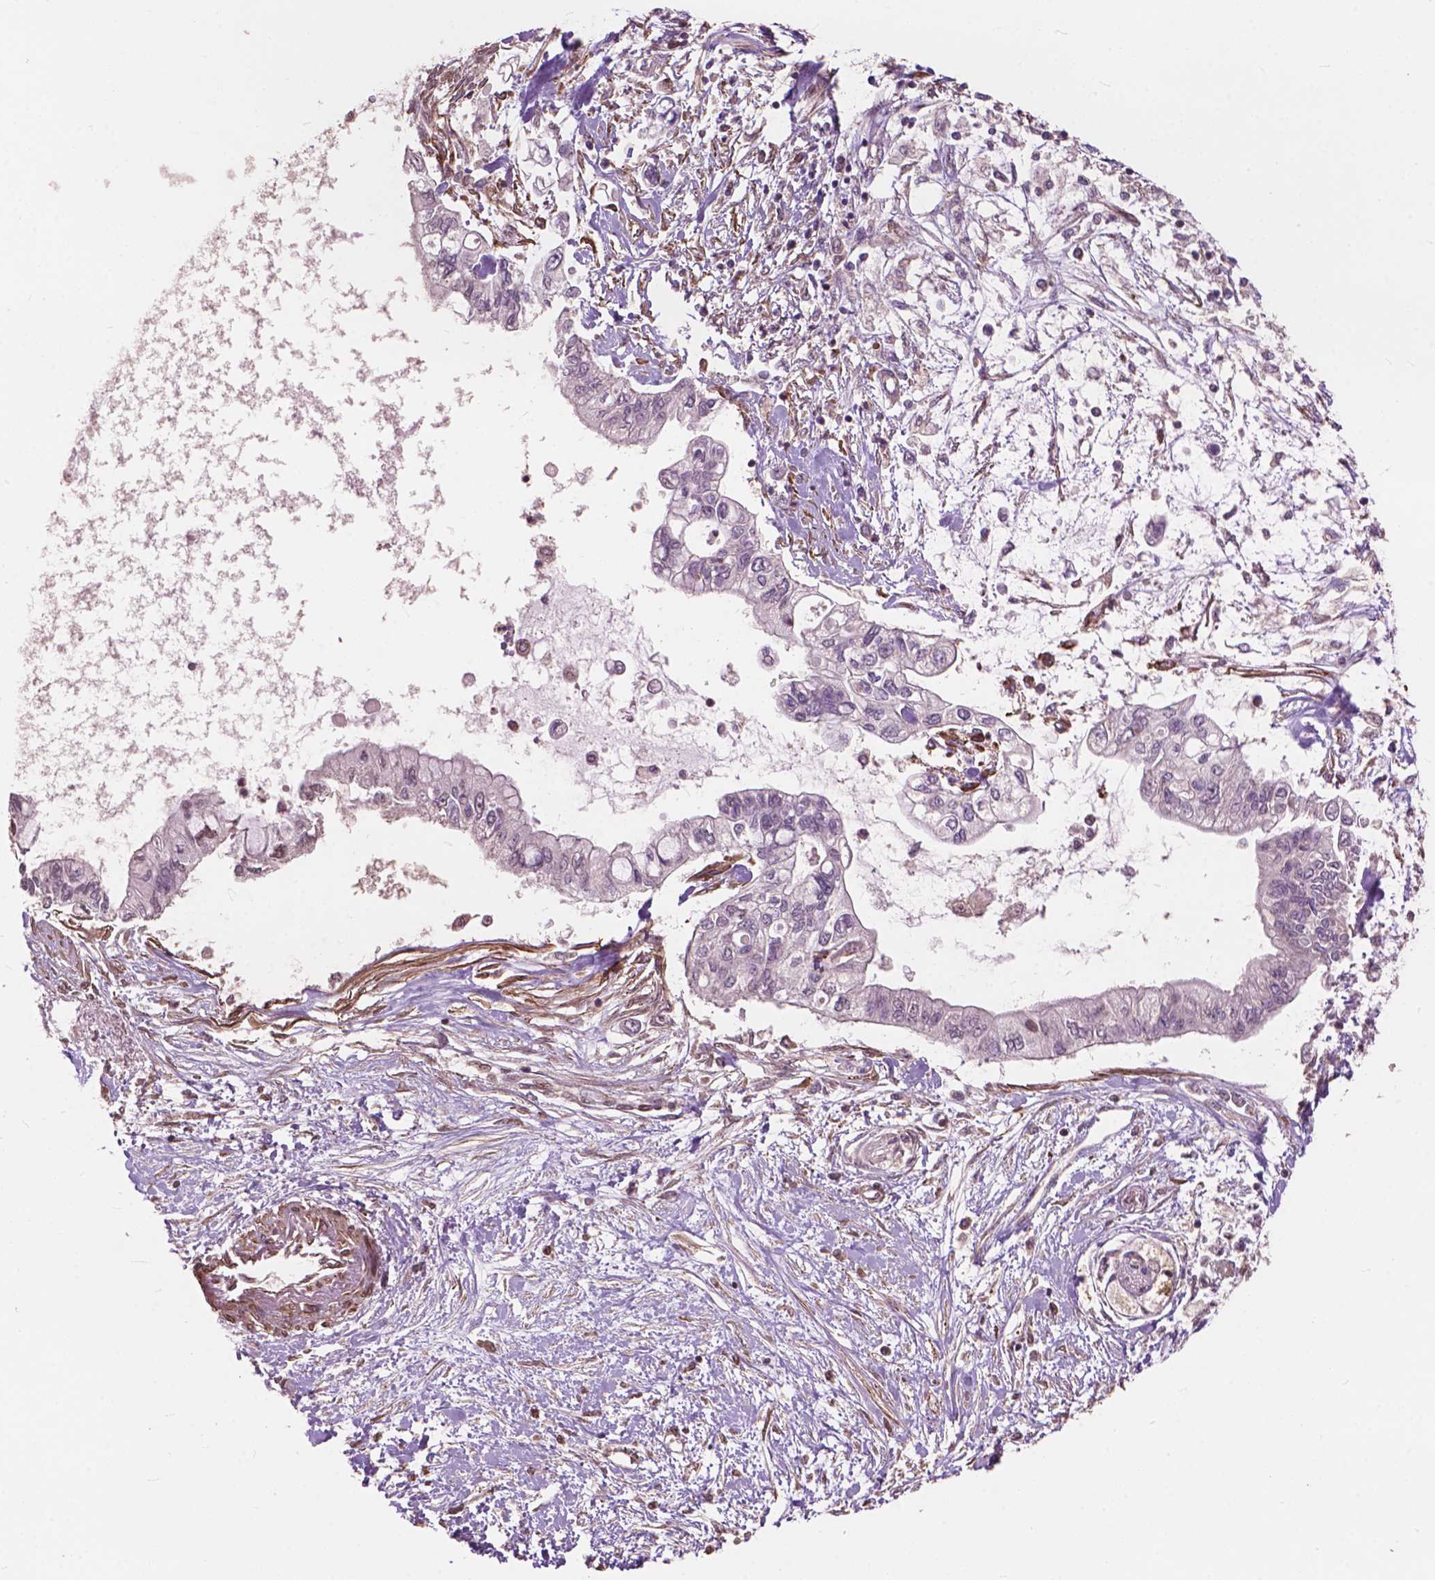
{"staining": {"intensity": "negative", "quantity": "none", "location": "none"}, "tissue": "pancreatic cancer", "cell_type": "Tumor cells", "image_type": "cancer", "snomed": [{"axis": "morphology", "description": "Adenocarcinoma, NOS"}, {"axis": "topography", "description": "Pancreas"}], "caption": "Protein analysis of pancreatic cancer shows no significant positivity in tumor cells.", "gene": "FNIP1", "patient": {"sex": "female", "age": 77}}